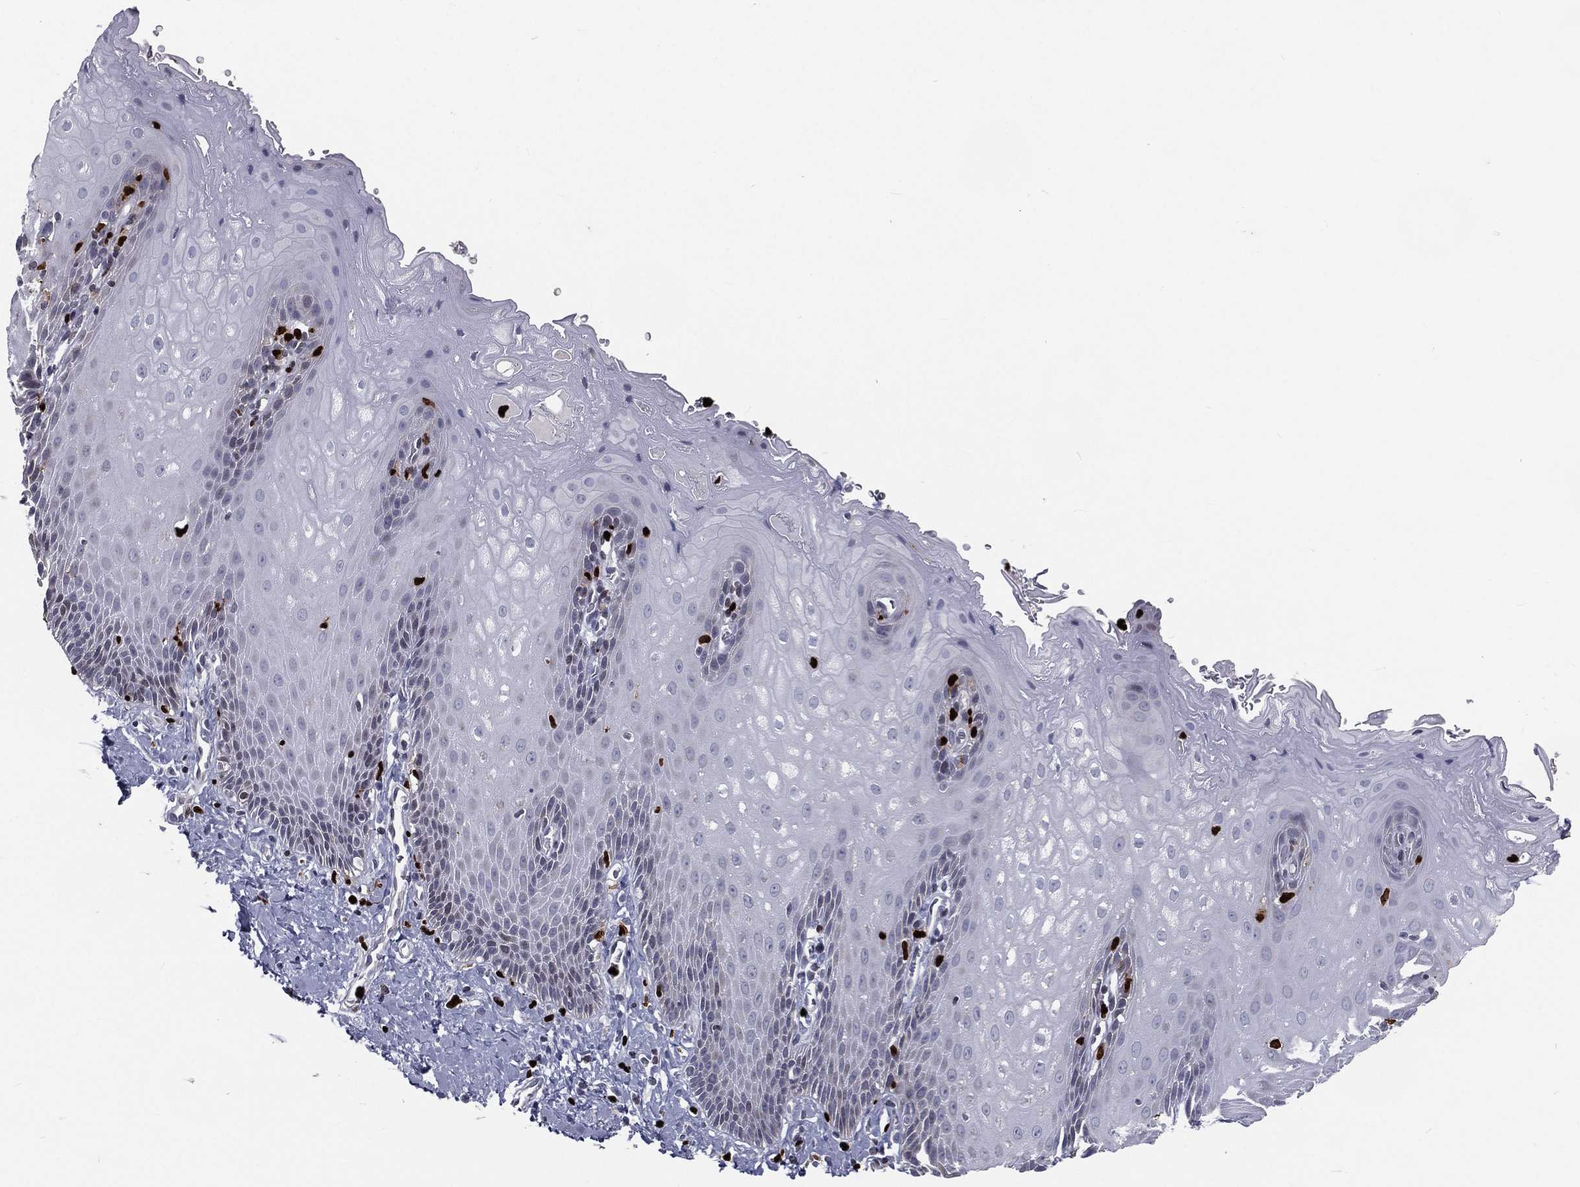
{"staining": {"intensity": "negative", "quantity": "none", "location": "none"}, "tissue": "esophagus", "cell_type": "Squamous epithelial cells", "image_type": "normal", "snomed": [{"axis": "morphology", "description": "Normal tissue, NOS"}, {"axis": "topography", "description": "Esophagus"}], "caption": "IHC of benign human esophagus demonstrates no expression in squamous epithelial cells. (DAB immunohistochemistry, high magnification).", "gene": "MNDA", "patient": {"sex": "male", "age": 64}}